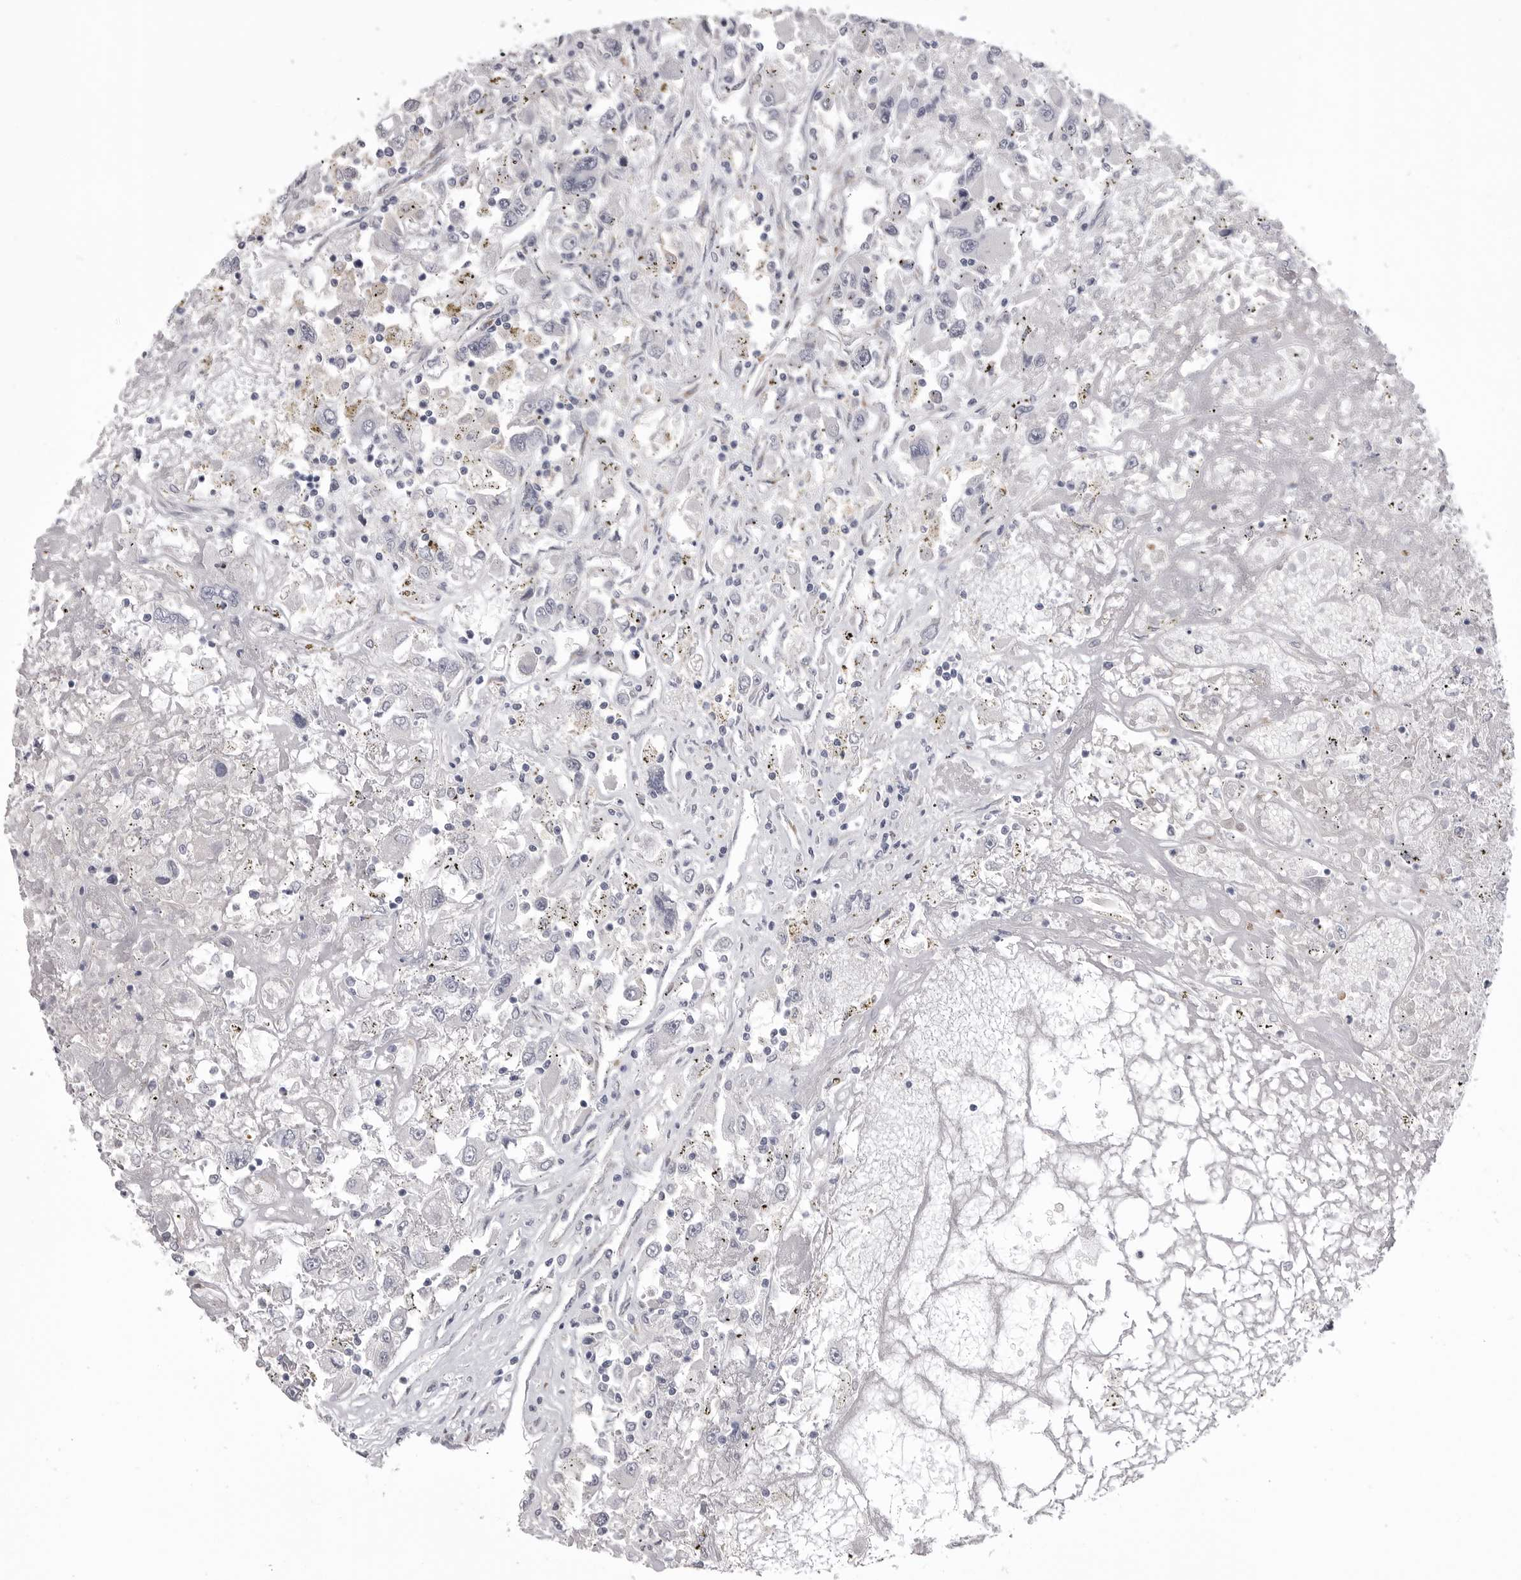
{"staining": {"intensity": "negative", "quantity": "none", "location": "none"}, "tissue": "renal cancer", "cell_type": "Tumor cells", "image_type": "cancer", "snomed": [{"axis": "morphology", "description": "Adenocarcinoma, NOS"}, {"axis": "topography", "description": "Kidney"}], "caption": "Tumor cells show no significant expression in adenocarcinoma (renal).", "gene": "SERPING1", "patient": {"sex": "female", "age": 52}}